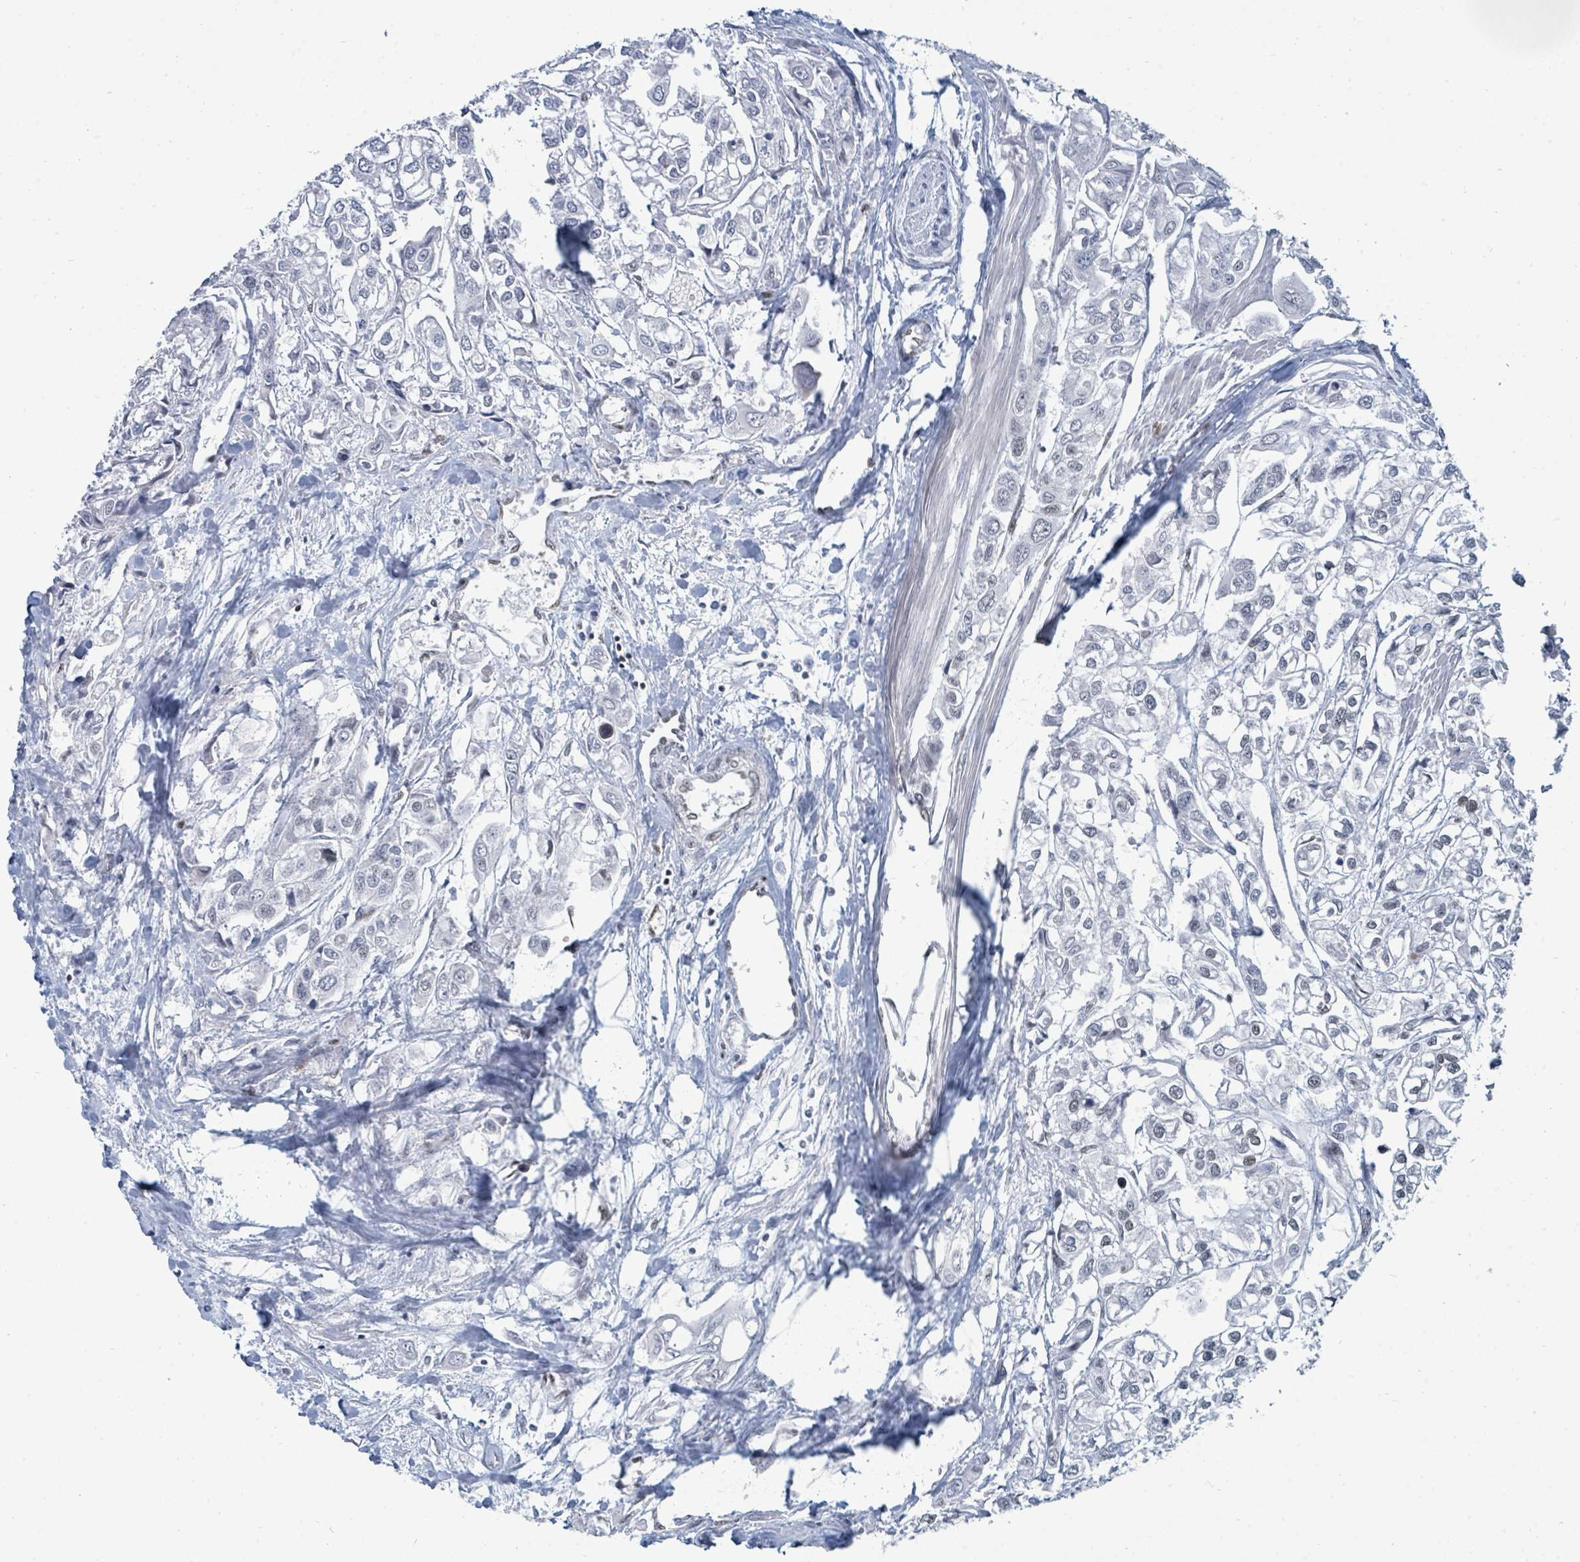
{"staining": {"intensity": "weak", "quantity": "<25%", "location": "nuclear"}, "tissue": "urothelial cancer", "cell_type": "Tumor cells", "image_type": "cancer", "snomed": [{"axis": "morphology", "description": "Urothelial carcinoma, High grade"}, {"axis": "topography", "description": "Urinary bladder"}], "caption": "Immunohistochemical staining of urothelial carcinoma (high-grade) exhibits no significant expression in tumor cells. (Stains: DAB (3,3'-diaminobenzidine) immunohistochemistry (IHC) with hematoxylin counter stain, Microscopy: brightfield microscopy at high magnification).", "gene": "SUMO4", "patient": {"sex": "male", "age": 67}}